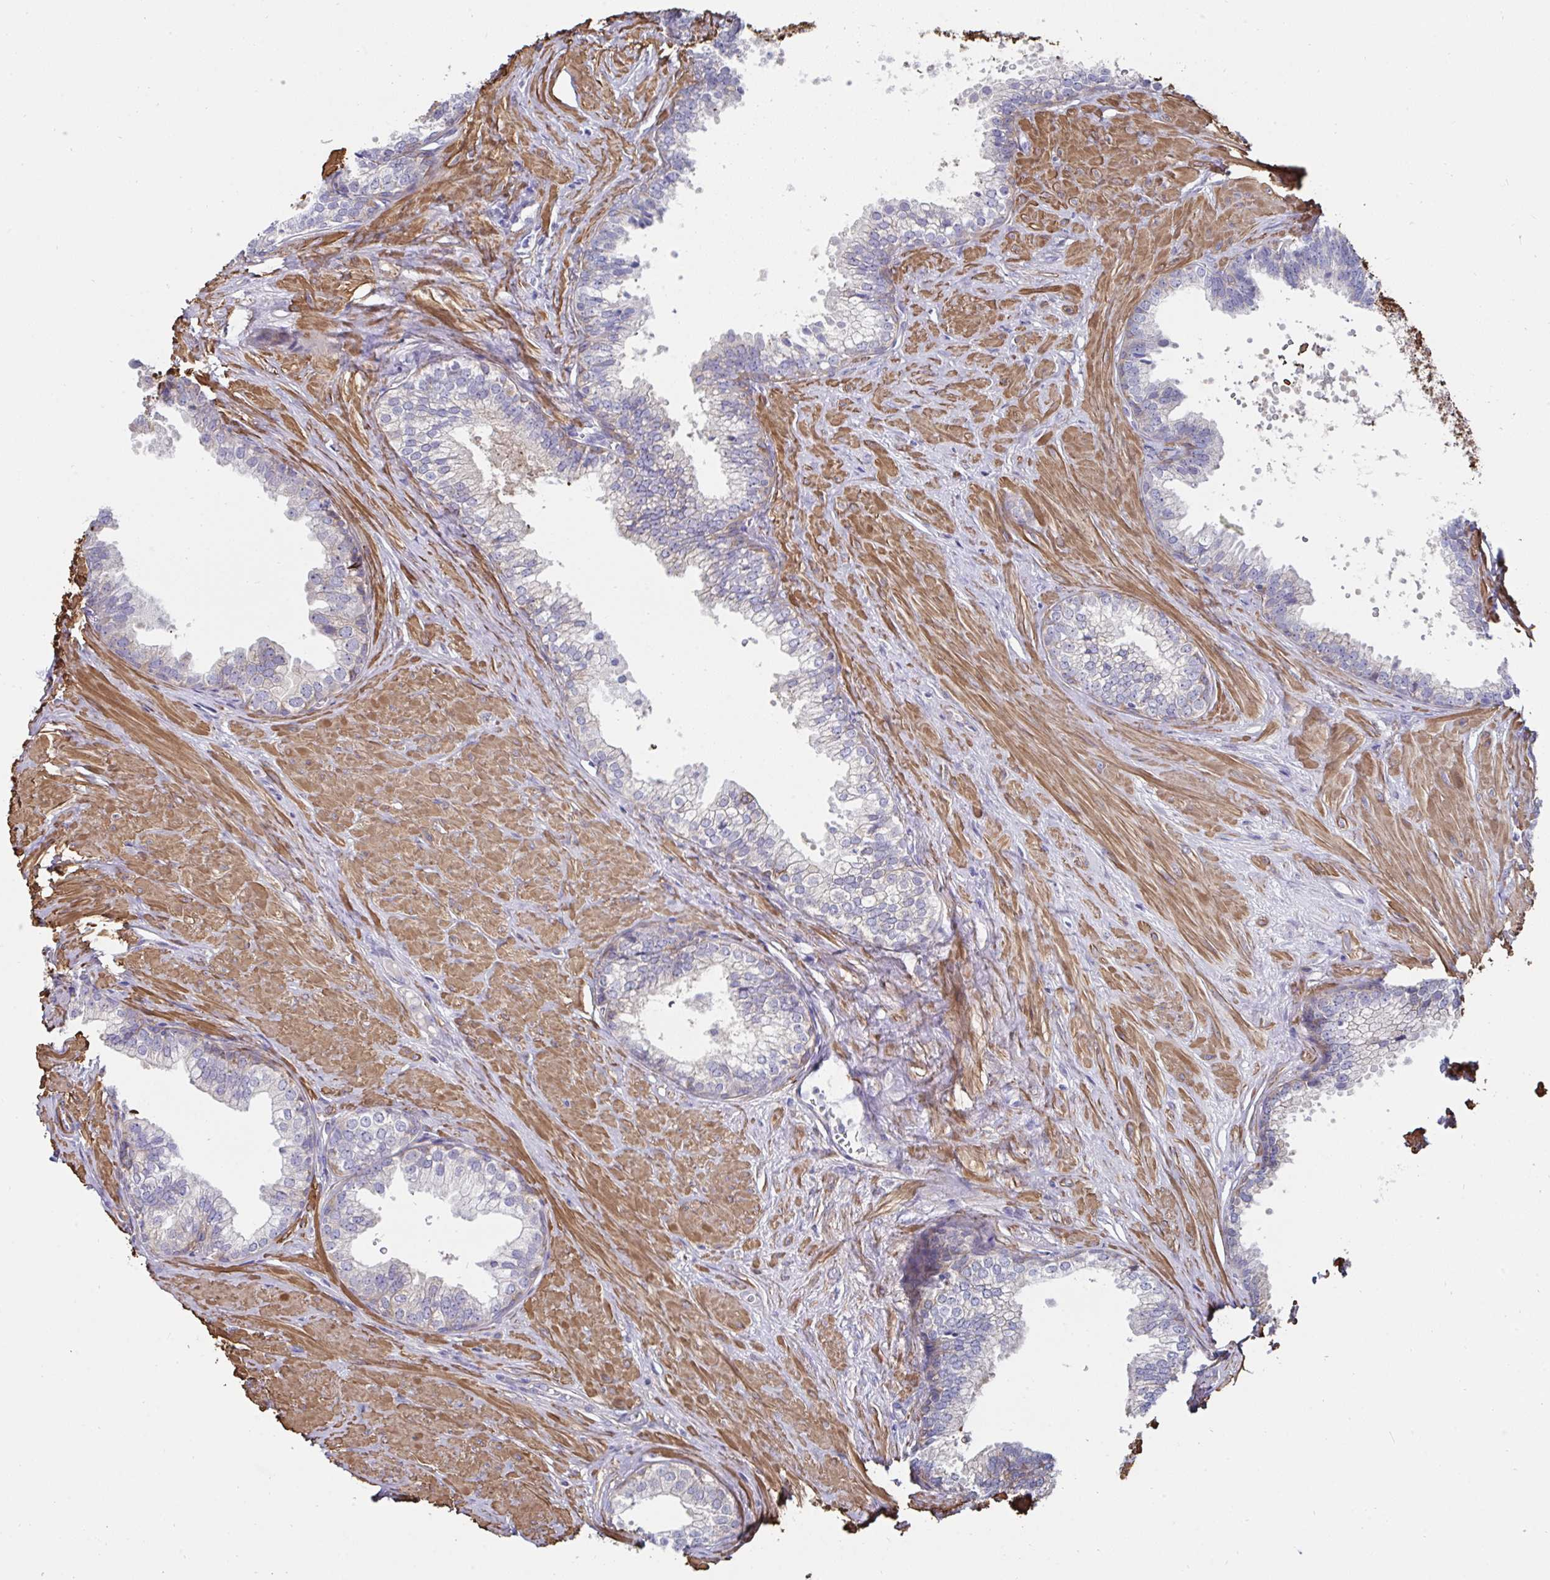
{"staining": {"intensity": "negative", "quantity": "none", "location": "none"}, "tissue": "prostate", "cell_type": "Glandular cells", "image_type": "normal", "snomed": [{"axis": "morphology", "description": "Normal tissue, NOS"}, {"axis": "topography", "description": "Prostate"}, {"axis": "topography", "description": "Peripheral nerve tissue"}], "caption": "DAB (3,3'-diaminobenzidine) immunohistochemical staining of normal human prostate displays no significant expression in glandular cells.", "gene": "FBXL13", "patient": {"sex": "male", "age": 55}}